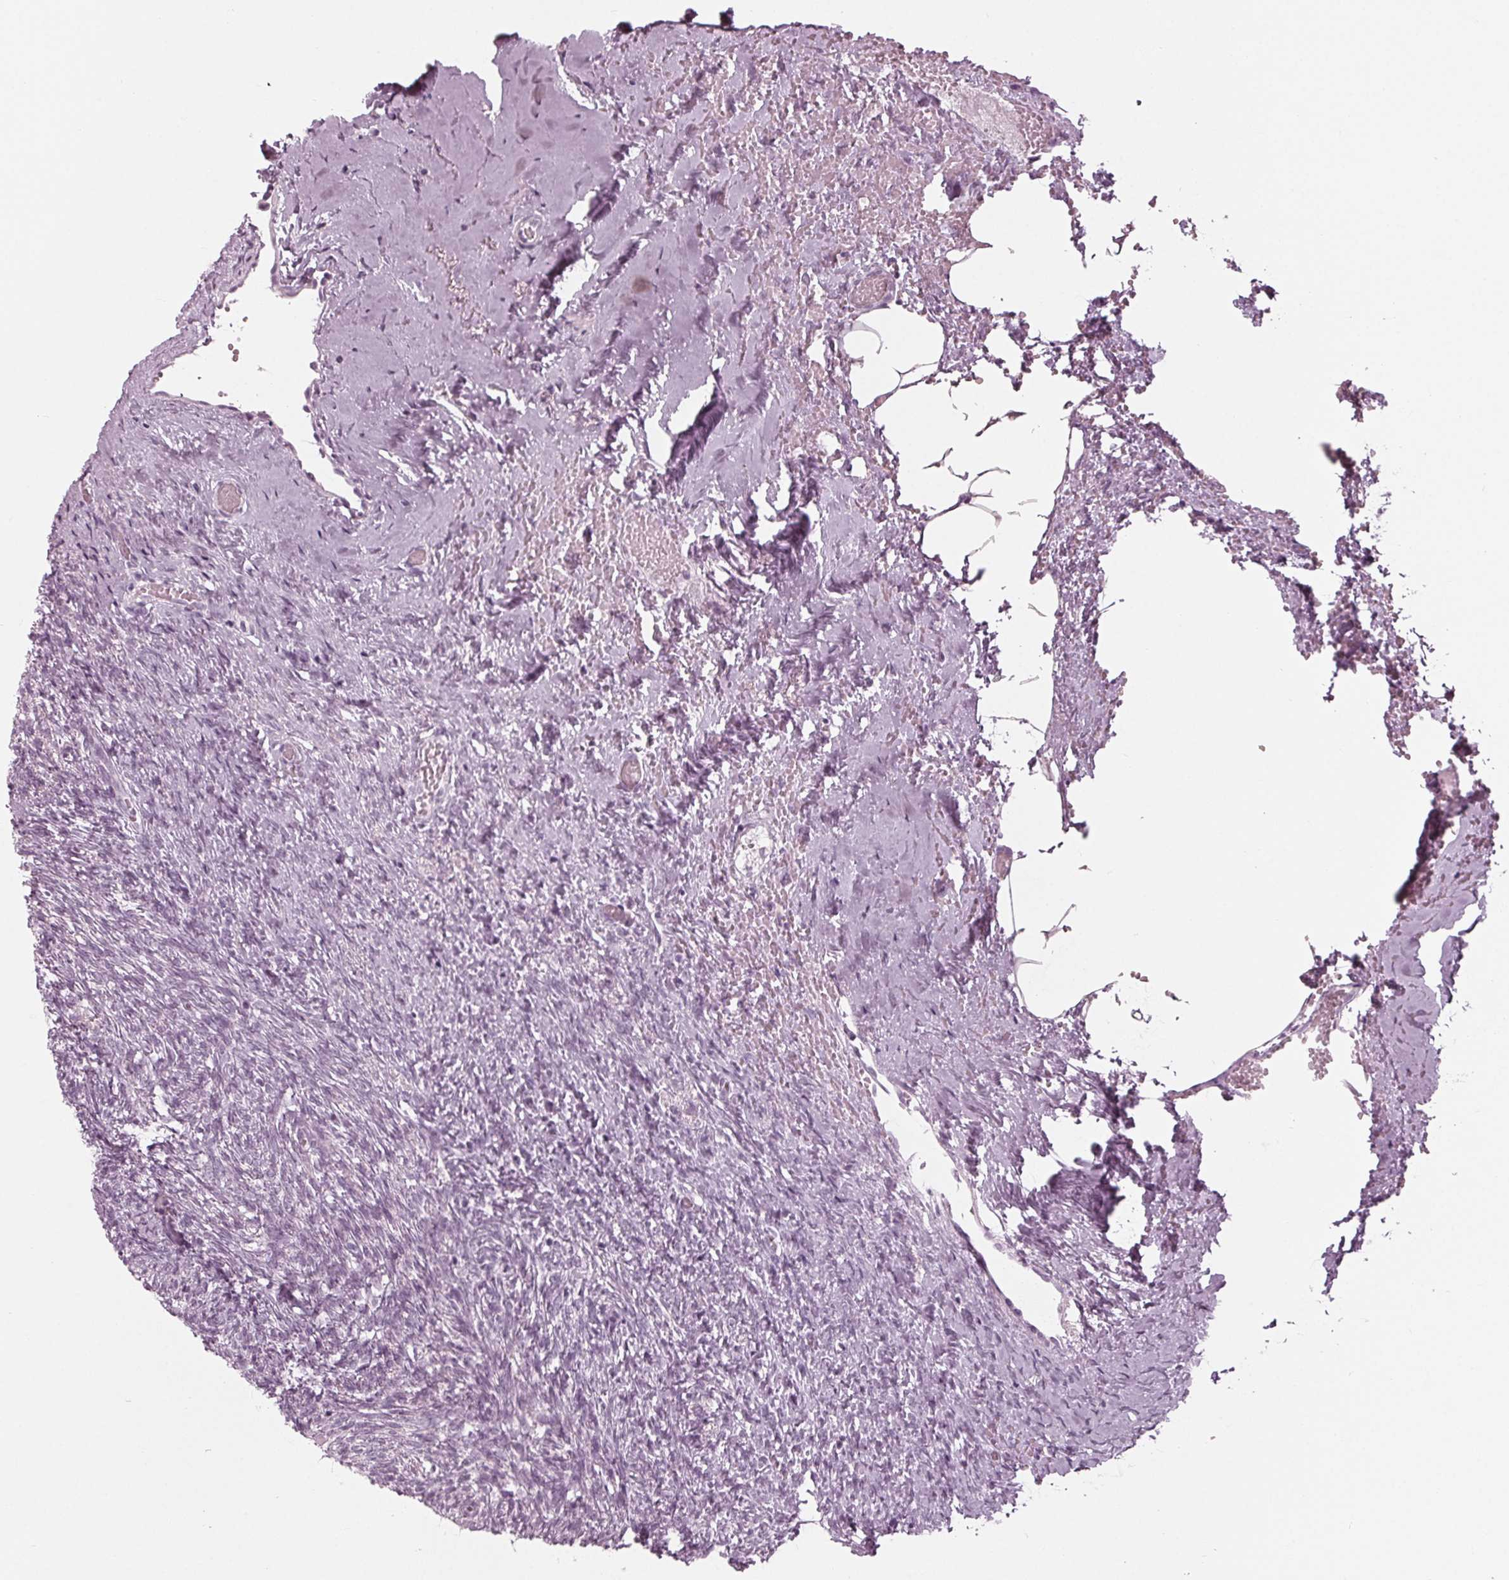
{"staining": {"intensity": "negative", "quantity": "none", "location": "none"}, "tissue": "ovary", "cell_type": "Follicle cells", "image_type": "normal", "snomed": [{"axis": "morphology", "description": "Normal tissue, NOS"}, {"axis": "topography", "description": "Ovary"}], "caption": "Immunohistochemistry (IHC) of benign human ovary displays no positivity in follicle cells. (DAB (3,3'-diaminobenzidine) IHC with hematoxylin counter stain).", "gene": "KRT28", "patient": {"sex": "female", "age": 46}}